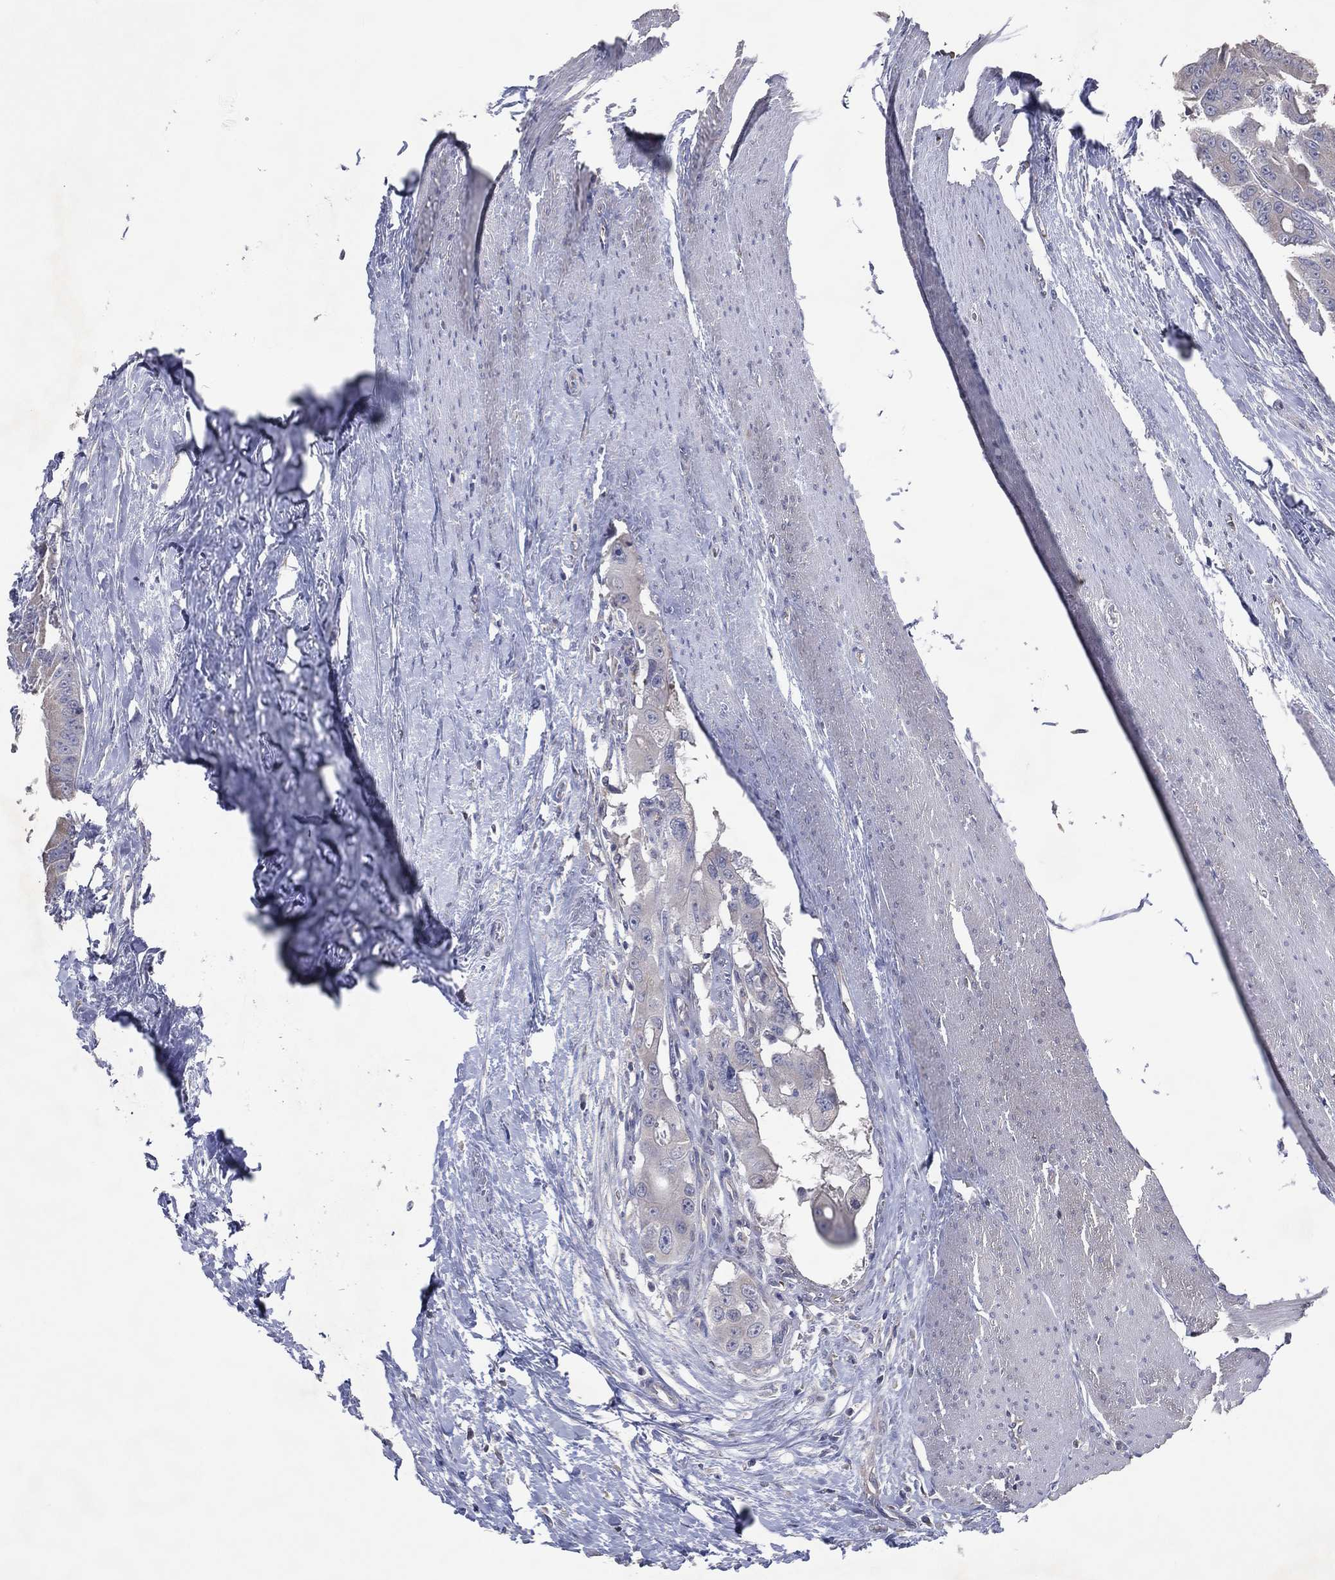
{"staining": {"intensity": "negative", "quantity": "none", "location": "none"}, "tissue": "colorectal cancer", "cell_type": "Tumor cells", "image_type": "cancer", "snomed": [{"axis": "morphology", "description": "Adenocarcinoma, NOS"}, {"axis": "topography", "description": "Rectum"}], "caption": "This is a photomicrograph of immunohistochemistry staining of colorectal cancer, which shows no expression in tumor cells.", "gene": "DNAH7", "patient": {"sex": "male", "age": 64}}